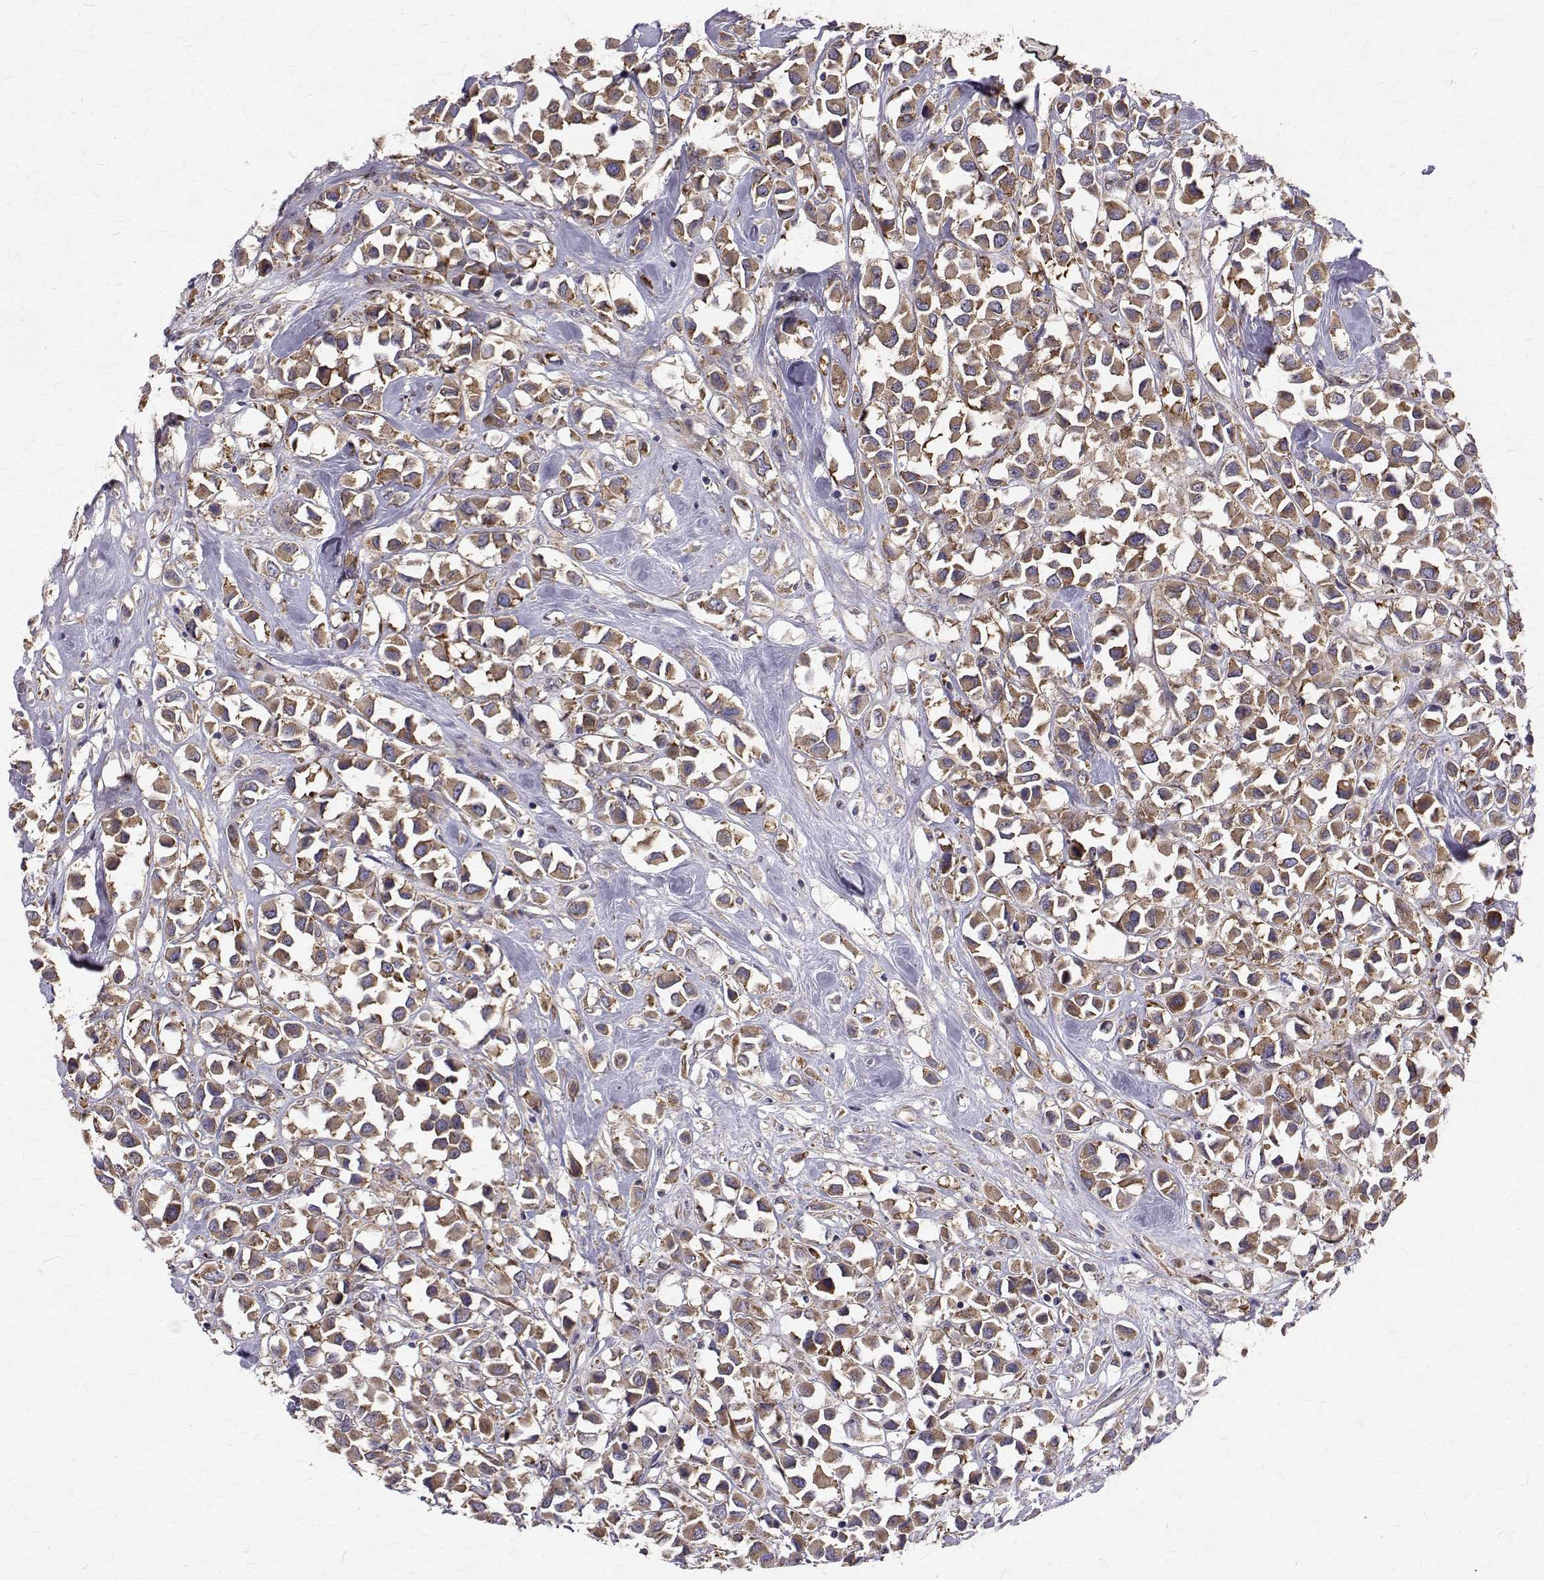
{"staining": {"intensity": "moderate", "quantity": ">75%", "location": "cytoplasmic/membranous"}, "tissue": "breast cancer", "cell_type": "Tumor cells", "image_type": "cancer", "snomed": [{"axis": "morphology", "description": "Duct carcinoma"}, {"axis": "topography", "description": "Breast"}], "caption": "Breast cancer (invasive ductal carcinoma) stained with a brown dye shows moderate cytoplasmic/membranous positive positivity in about >75% of tumor cells.", "gene": "ARFGAP1", "patient": {"sex": "female", "age": 61}}